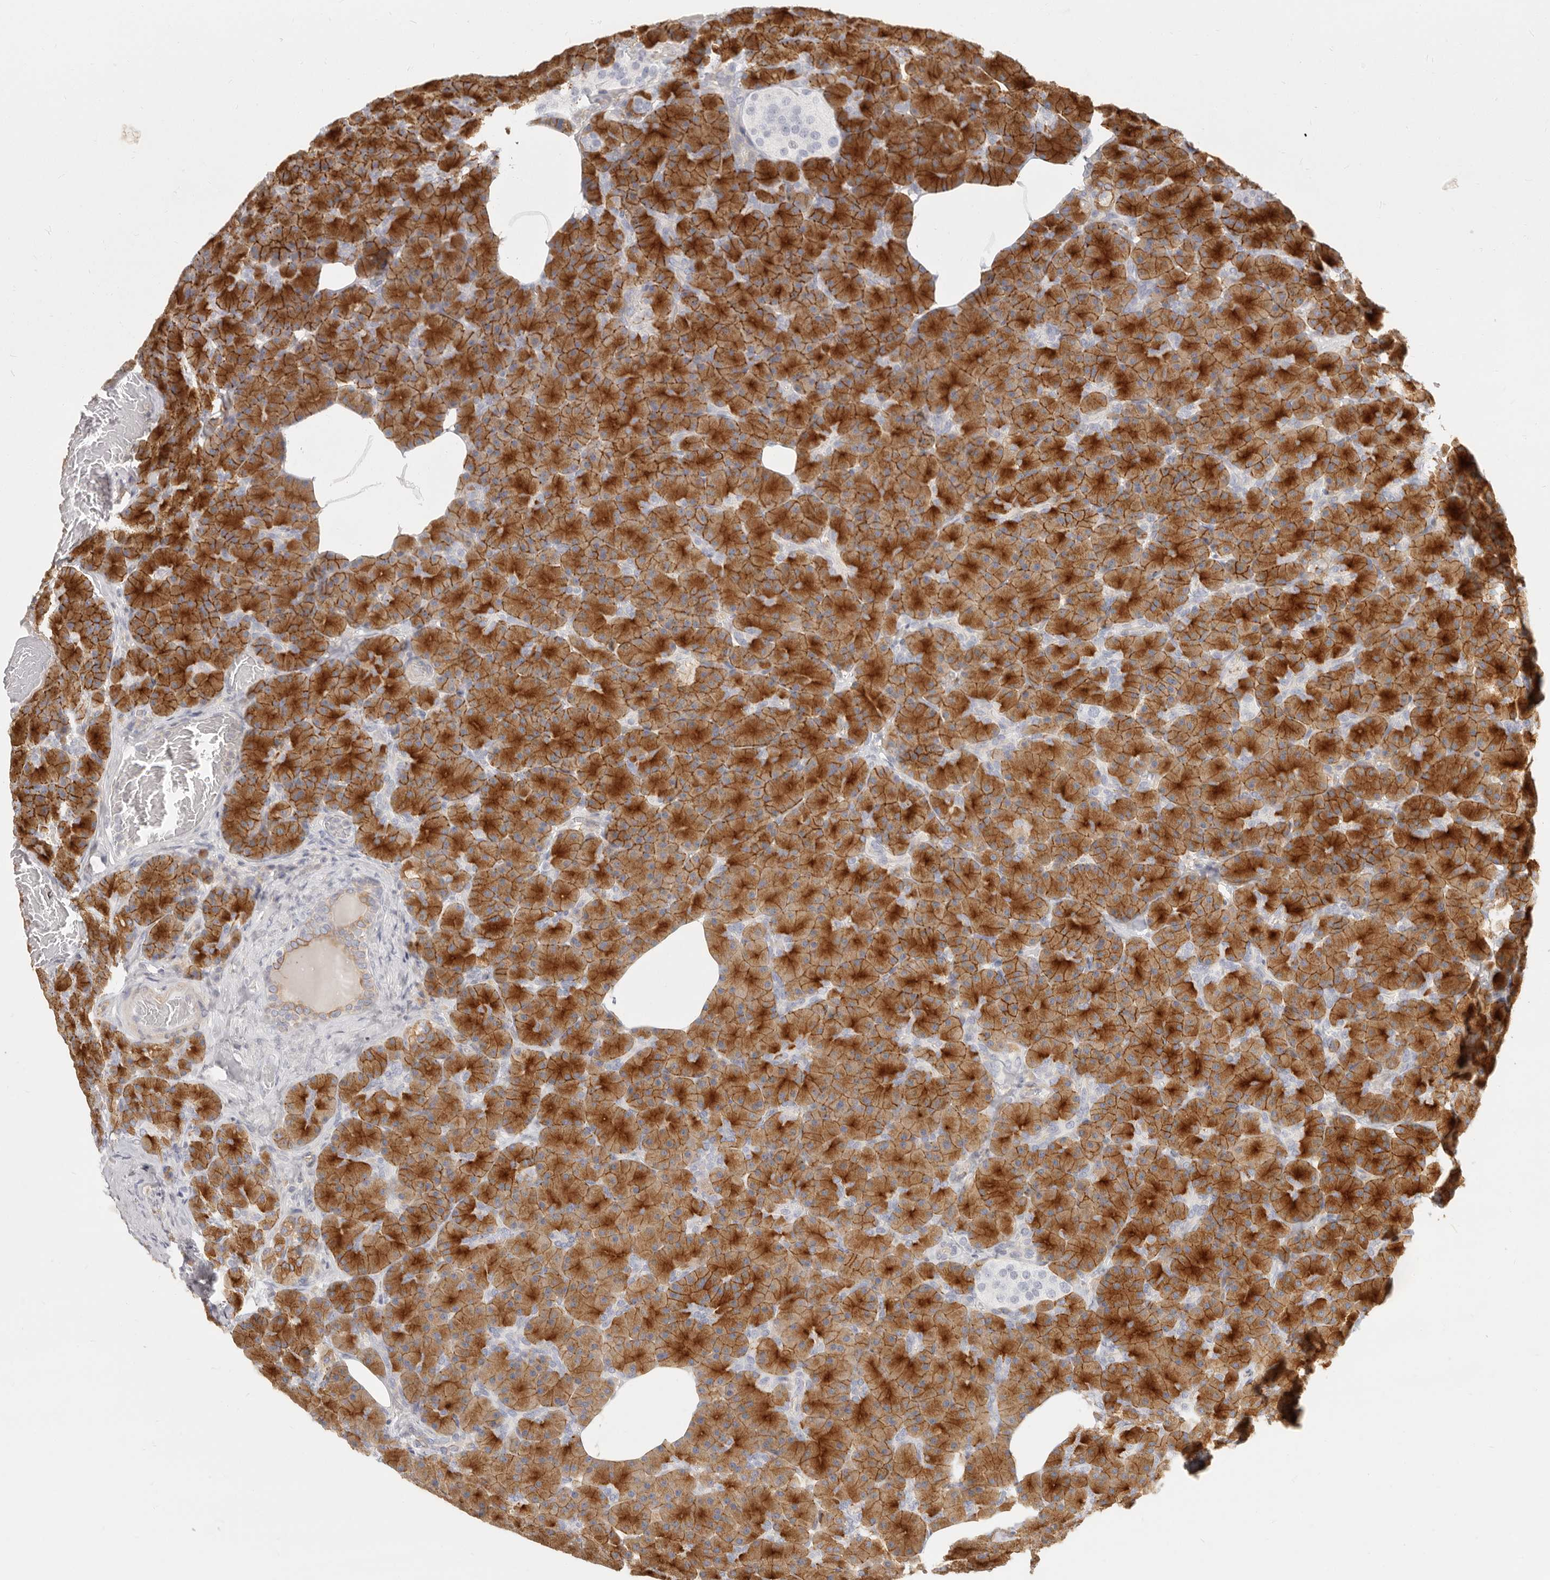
{"staining": {"intensity": "strong", "quantity": ">75%", "location": "cytoplasmic/membranous"}, "tissue": "pancreas", "cell_type": "Exocrine glandular cells", "image_type": "normal", "snomed": [{"axis": "morphology", "description": "Normal tissue, NOS"}, {"axis": "topography", "description": "Pancreas"}], "caption": "This photomicrograph shows immunohistochemistry (IHC) staining of unremarkable human pancreas, with high strong cytoplasmic/membranous positivity in about >75% of exocrine glandular cells.", "gene": "NIBAN1", "patient": {"sex": "female", "age": 43}}